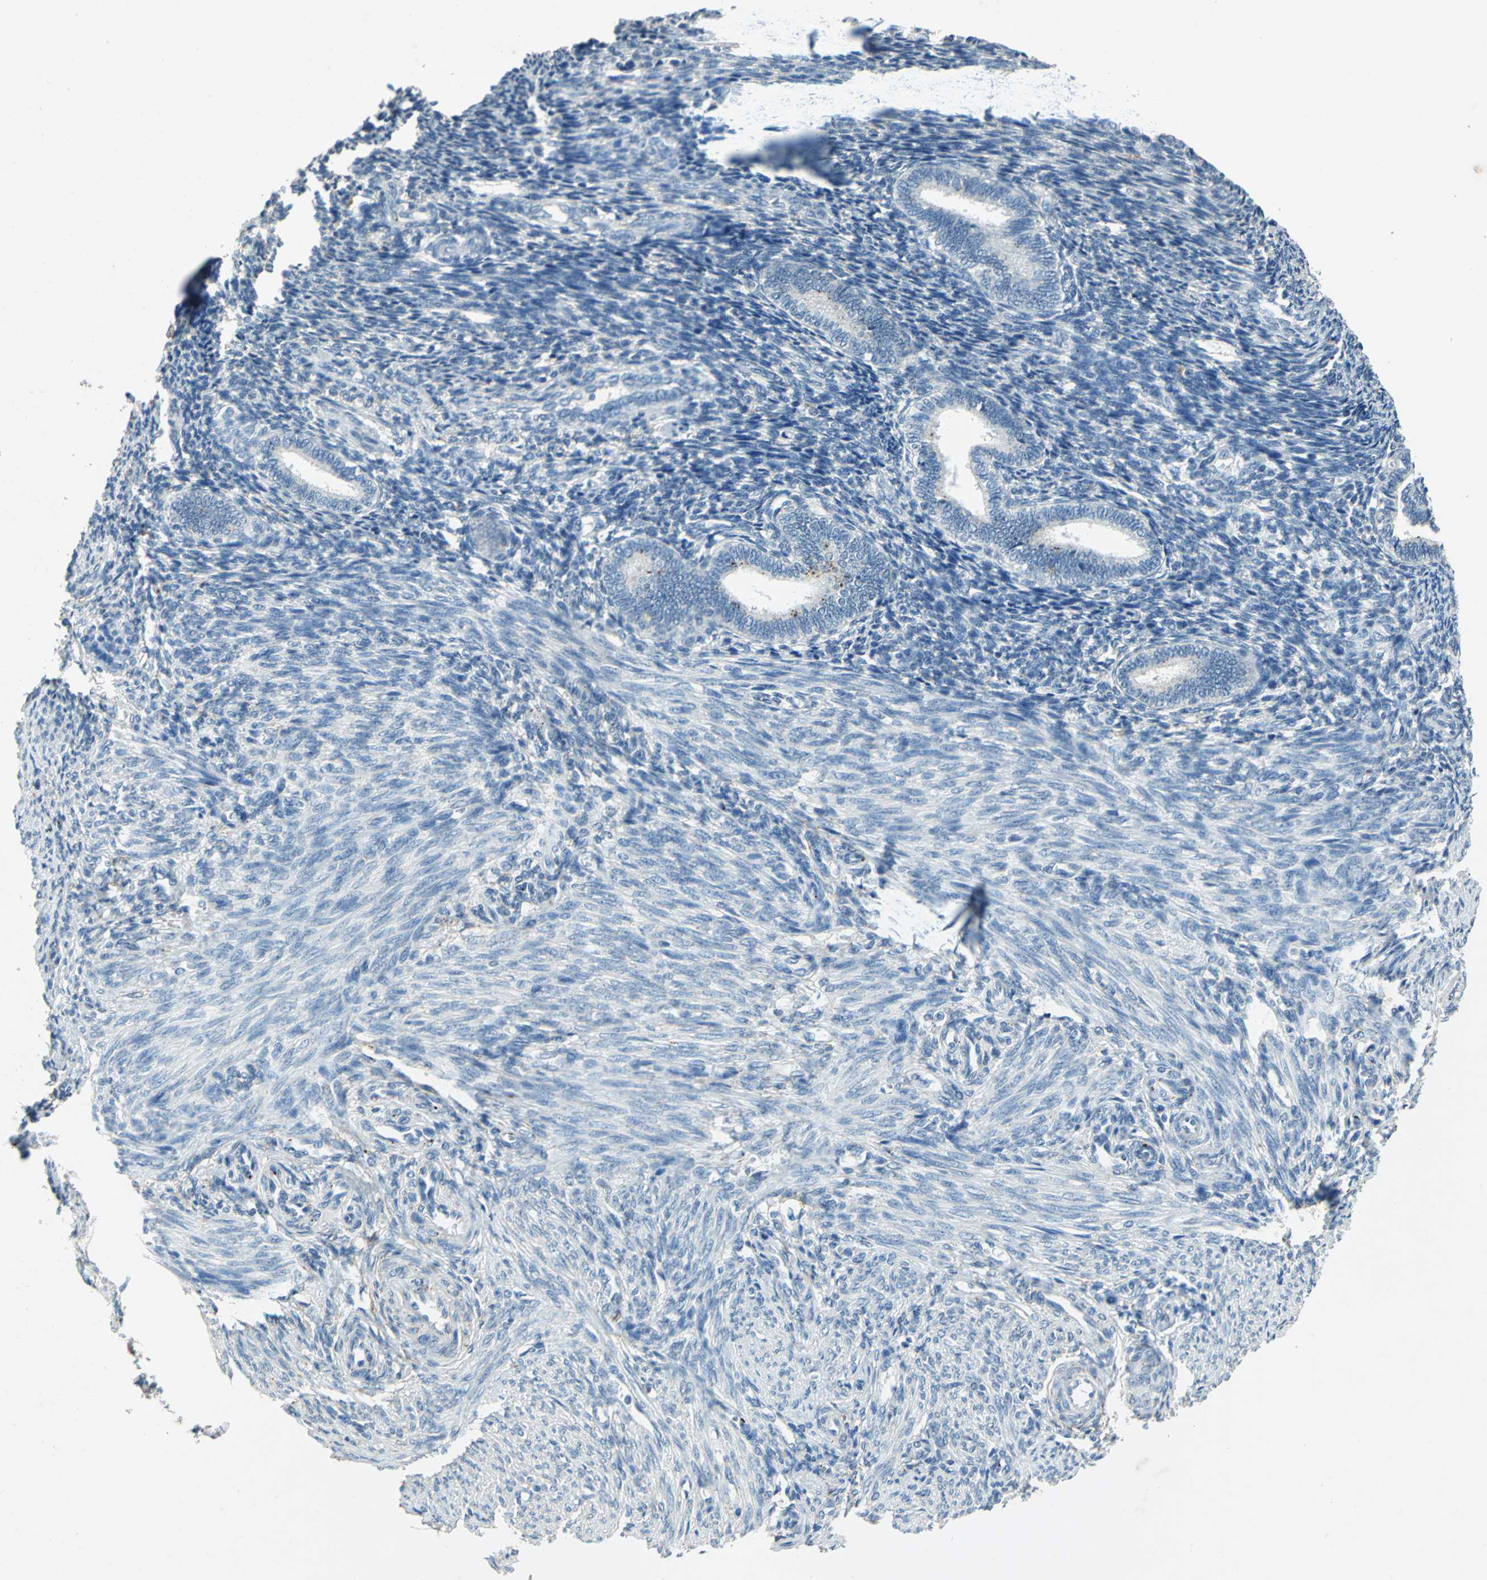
{"staining": {"intensity": "negative", "quantity": "none", "location": "none"}, "tissue": "endometrium", "cell_type": "Cells in endometrial stroma", "image_type": "normal", "snomed": [{"axis": "morphology", "description": "Normal tissue, NOS"}, {"axis": "topography", "description": "Endometrium"}], "caption": "DAB (3,3'-diaminobenzidine) immunohistochemical staining of normal human endometrium demonstrates no significant staining in cells in endometrial stroma. (Brightfield microscopy of DAB (3,3'-diaminobenzidine) immunohistochemistry (IHC) at high magnification).", "gene": "CAMK2B", "patient": {"sex": "female", "age": 27}}